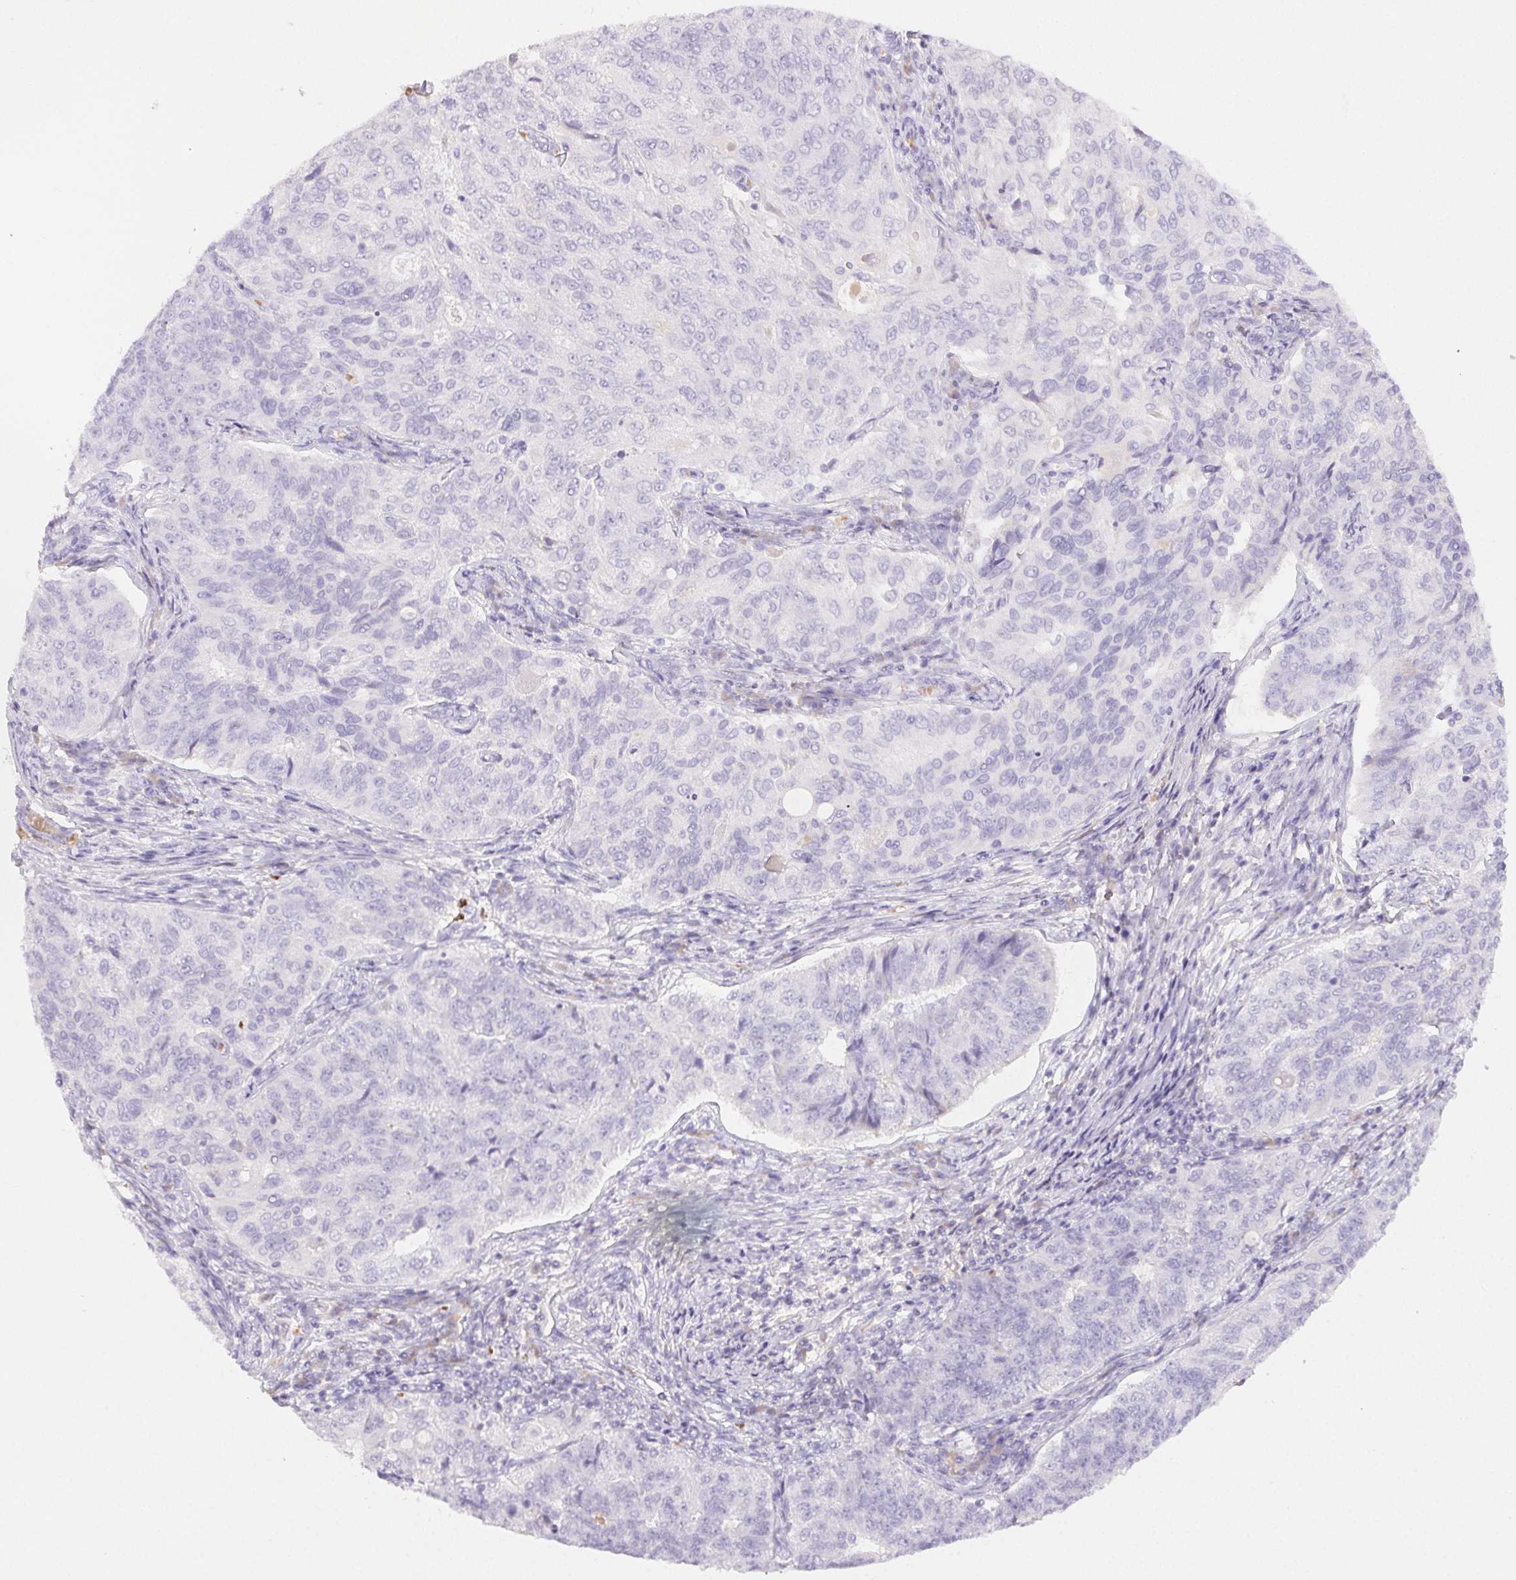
{"staining": {"intensity": "negative", "quantity": "none", "location": "none"}, "tissue": "endometrial cancer", "cell_type": "Tumor cells", "image_type": "cancer", "snomed": [{"axis": "morphology", "description": "Adenocarcinoma, NOS"}, {"axis": "topography", "description": "Endometrium"}], "caption": "A high-resolution image shows immunohistochemistry (IHC) staining of endometrial cancer (adenocarcinoma), which exhibits no significant staining in tumor cells. (Immunohistochemistry (ihc), brightfield microscopy, high magnification).", "gene": "PADI4", "patient": {"sex": "female", "age": 43}}